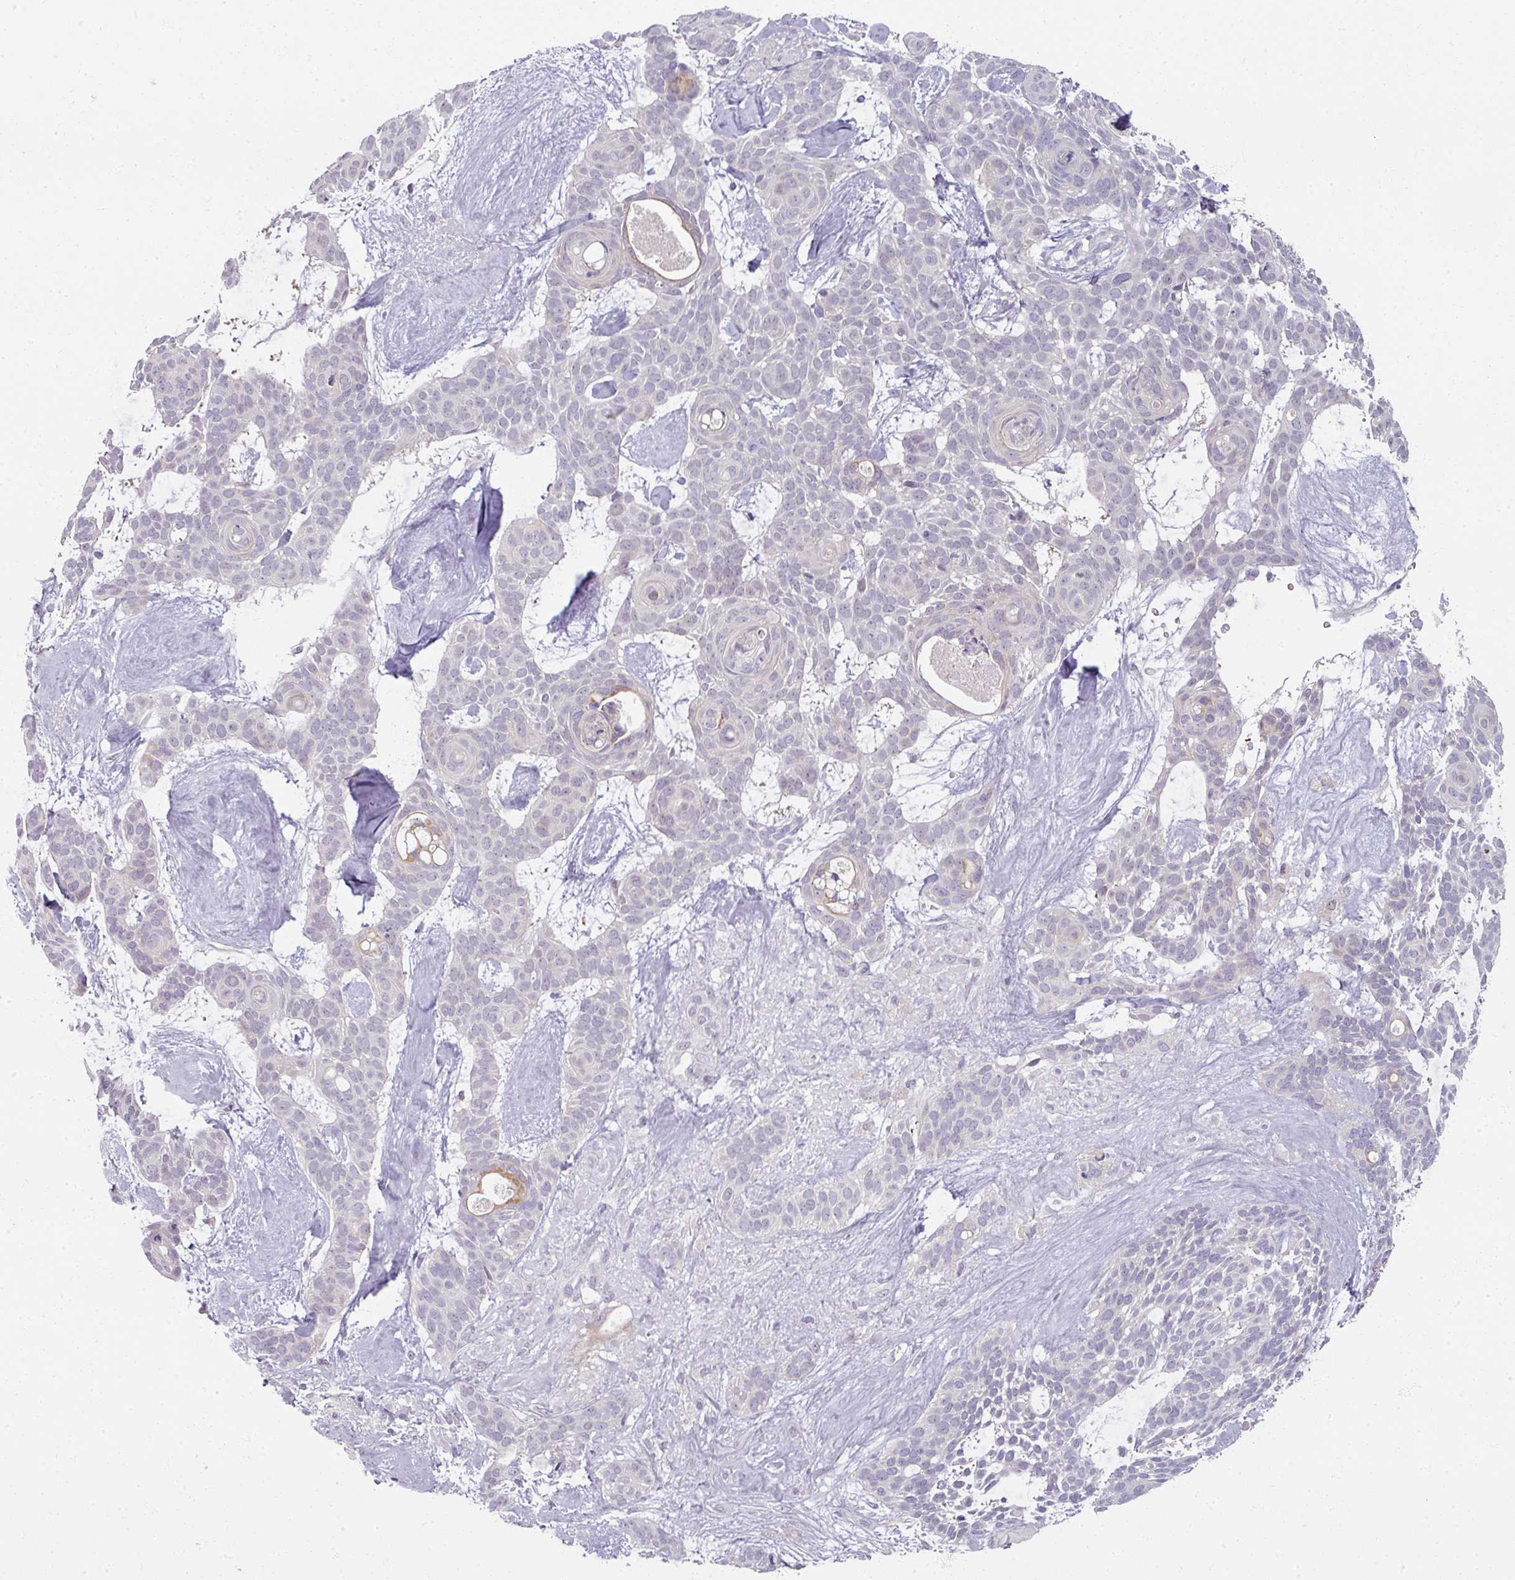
{"staining": {"intensity": "negative", "quantity": "none", "location": "none"}, "tissue": "skin cancer", "cell_type": "Tumor cells", "image_type": "cancer", "snomed": [{"axis": "morphology", "description": "Basal cell carcinoma"}, {"axis": "topography", "description": "Skin"}], "caption": "A high-resolution image shows immunohistochemistry (IHC) staining of skin cancer (basal cell carcinoma), which displays no significant expression in tumor cells.", "gene": "MYMK", "patient": {"sex": "male", "age": 61}}